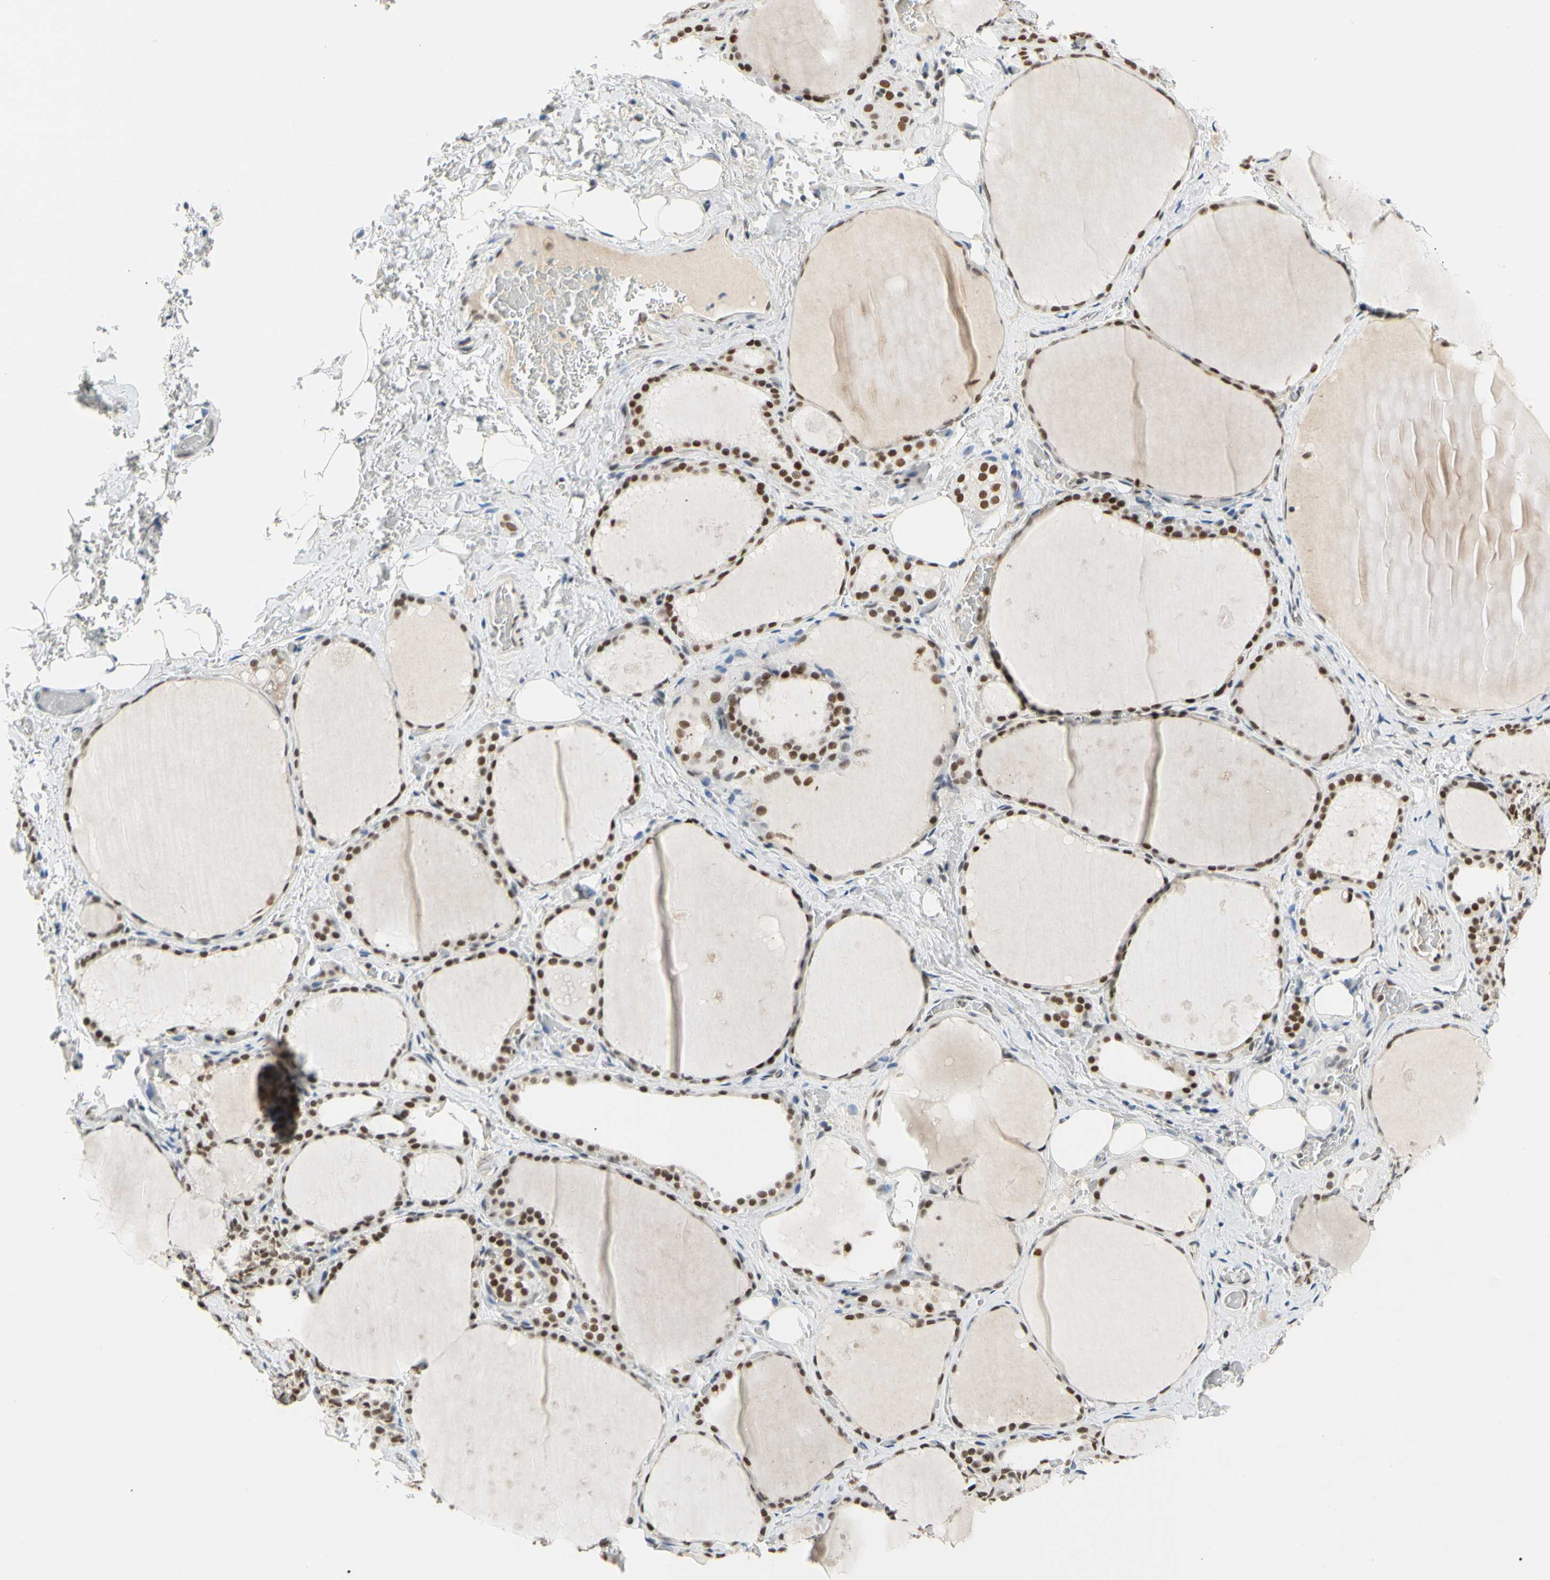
{"staining": {"intensity": "strong", "quantity": ">75%", "location": "nuclear"}, "tissue": "thyroid gland", "cell_type": "Glandular cells", "image_type": "normal", "snomed": [{"axis": "morphology", "description": "Normal tissue, NOS"}, {"axis": "topography", "description": "Thyroid gland"}], "caption": "About >75% of glandular cells in benign human thyroid gland show strong nuclear protein expression as visualized by brown immunohistochemical staining.", "gene": "ZSCAN16", "patient": {"sex": "male", "age": 61}}